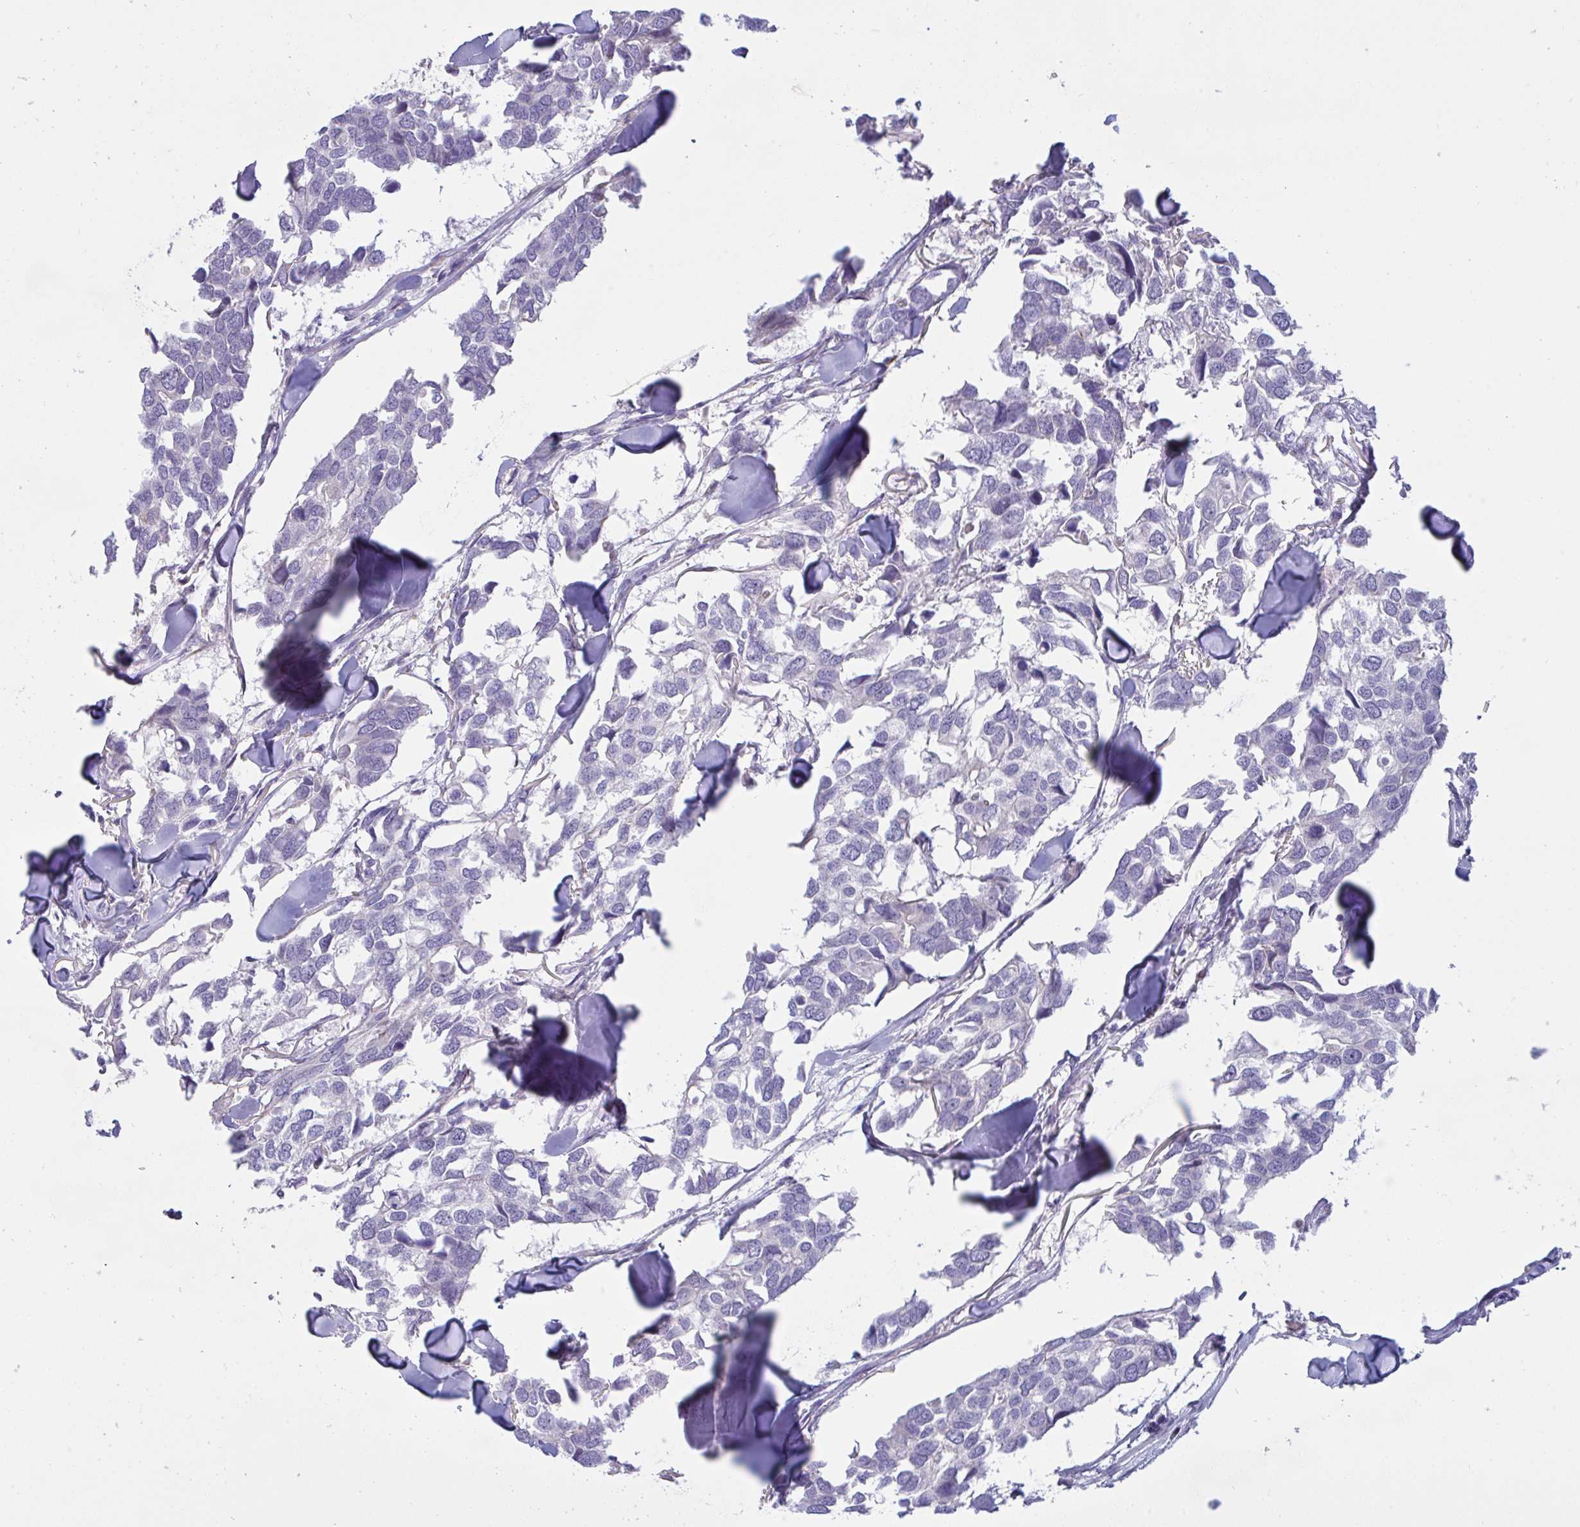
{"staining": {"intensity": "negative", "quantity": "none", "location": "none"}, "tissue": "breast cancer", "cell_type": "Tumor cells", "image_type": "cancer", "snomed": [{"axis": "morphology", "description": "Duct carcinoma"}, {"axis": "topography", "description": "Breast"}], "caption": "This is an immunohistochemistry histopathology image of human breast invasive ductal carcinoma. There is no positivity in tumor cells.", "gene": "TMEM41A", "patient": {"sex": "female", "age": 83}}